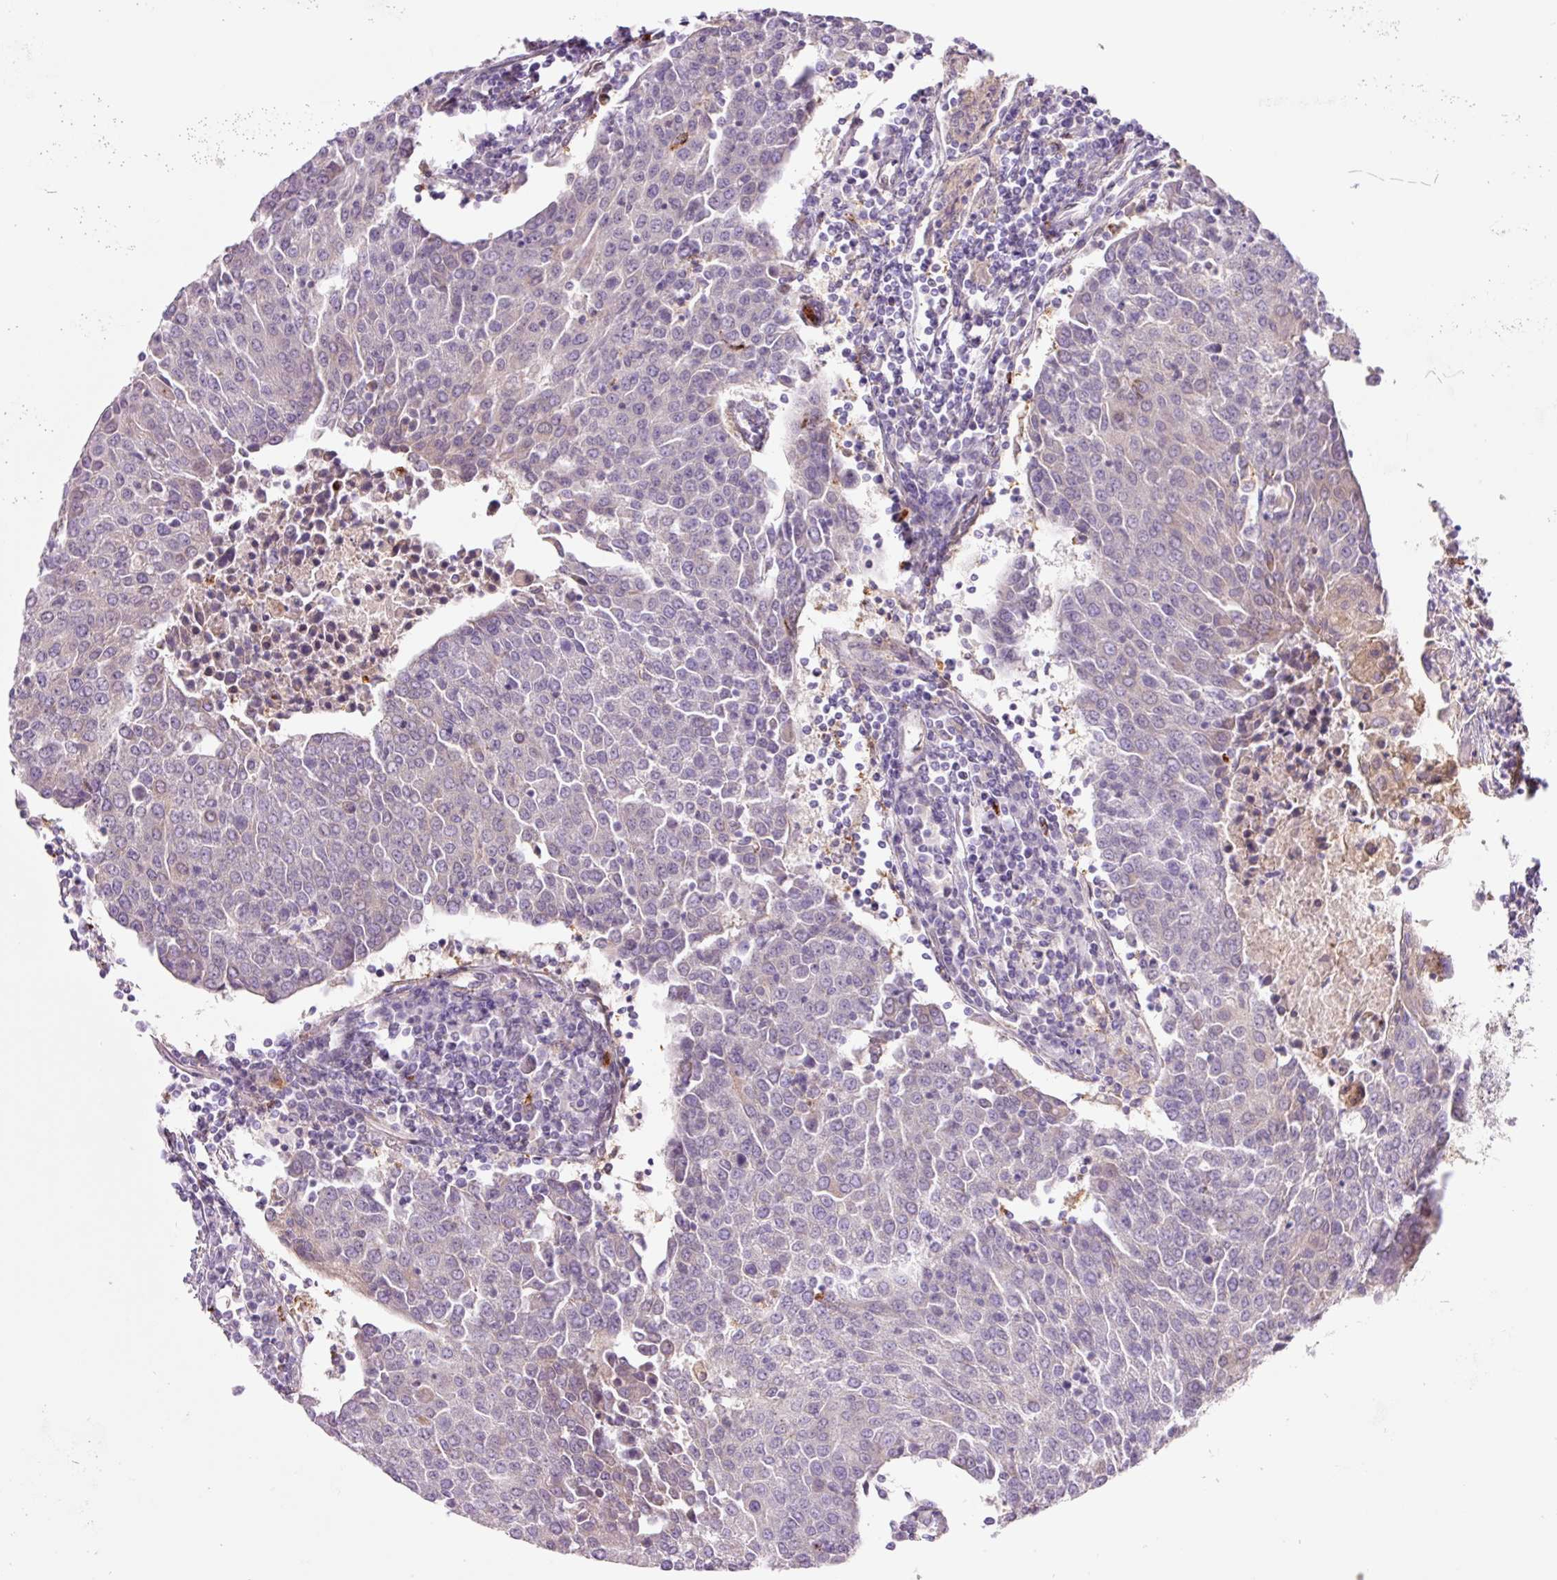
{"staining": {"intensity": "negative", "quantity": "none", "location": "none"}, "tissue": "urothelial cancer", "cell_type": "Tumor cells", "image_type": "cancer", "snomed": [{"axis": "morphology", "description": "Urothelial carcinoma, High grade"}, {"axis": "topography", "description": "Urinary bladder"}], "caption": "This is an IHC image of high-grade urothelial carcinoma. There is no positivity in tumor cells.", "gene": "SH2D6", "patient": {"sex": "female", "age": 85}}